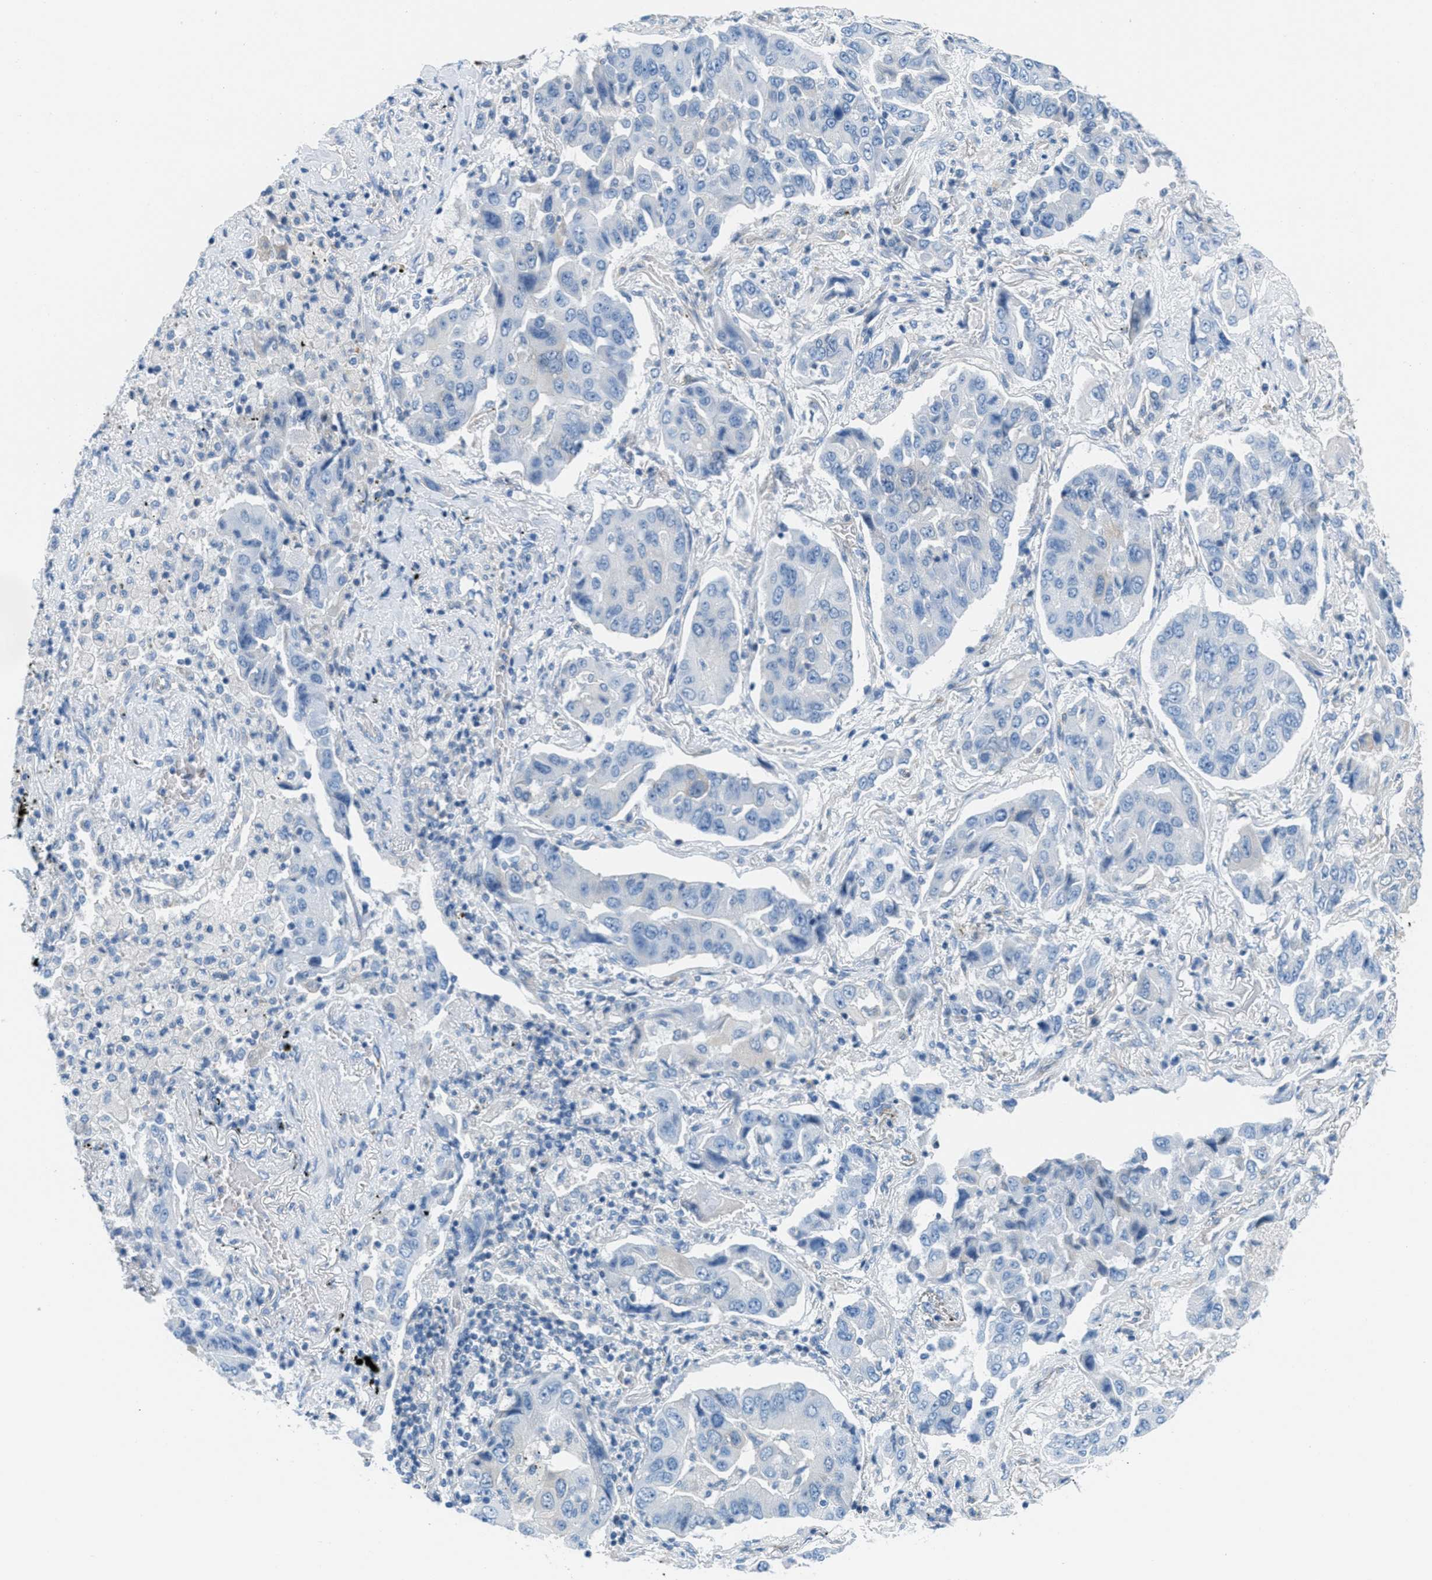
{"staining": {"intensity": "negative", "quantity": "none", "location": "none"}, "tissue": "lung cancer", "cell_type": "Tumor cells", "image_type": "cancer", "snomed": [{"axis": "morphology", "description": "Adenocarcinoma, NOS"}, {"axis": "topography", "description": "Lung"}], "caption": "Lung cancer (adenocarcinoma) was stained to show a protein in brown. There is no significant positivity in tumor cells. (Stains: DAB IHC with hematoxylin counter stain, Microscopy: brightfield microscopy at high magnification).", "gene": "MAPRE2", "patient": {"sex": "female", "age": 65}}